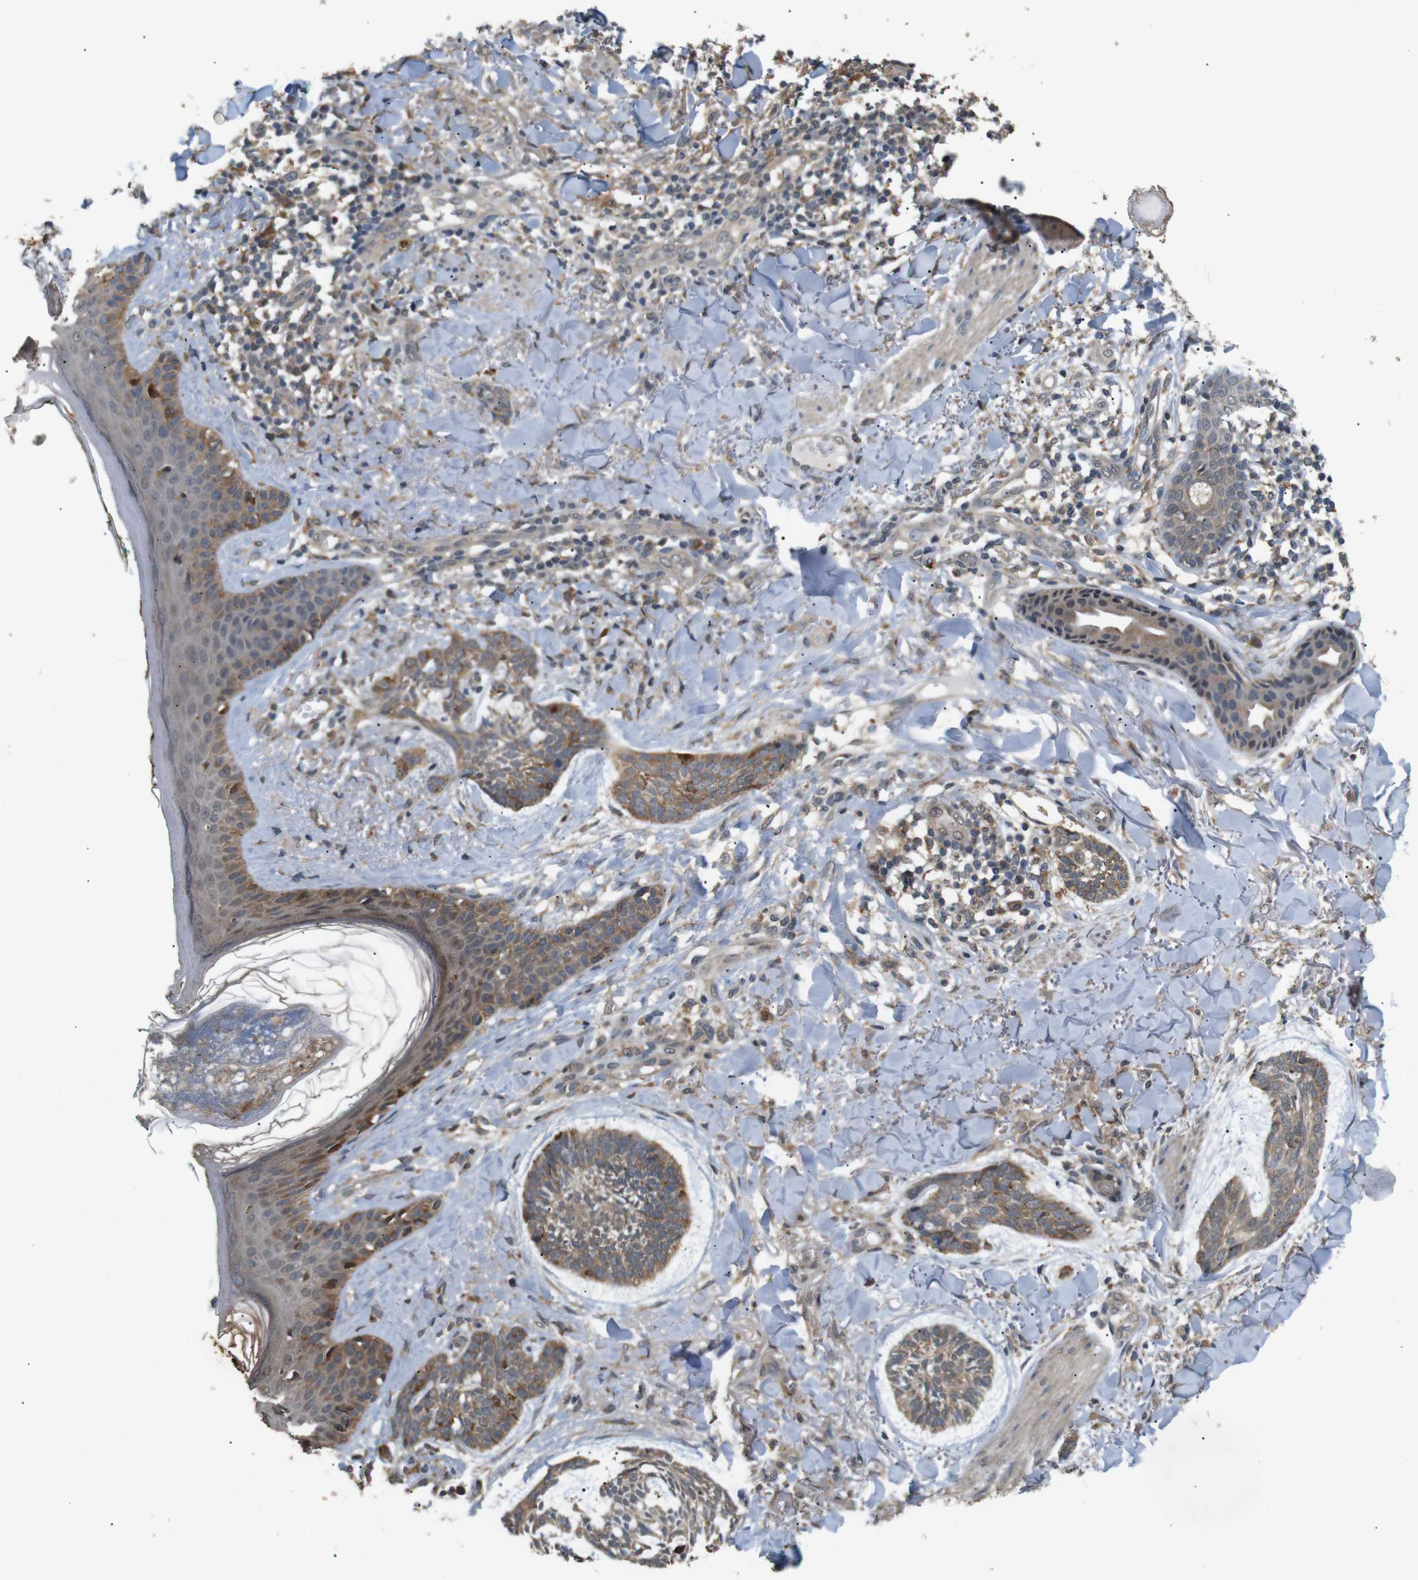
{"staining": {"intensity": "moderate", "quantity": ">75%", "location": "cytoplasmic/membranous"}, "tissue": "skin cancer", "cell_type": "Tumor cells", "image_type": "cancer", "snomed": [{"axis": "morphology", "description": "Basal cell carcinoma"}, {"axis": "topography", "description": "Skin"}], "caption": "The photomicrograph reveals immunohistochemical staining of skin basal cell carcinoma. There is moderate cytoplasmic/membranous staining is identified in approximately >75% of tumor cells. Nuclei are stained in blue.", "gene": "EPHB2", "patient": {"sex": "male", "age": 43}}